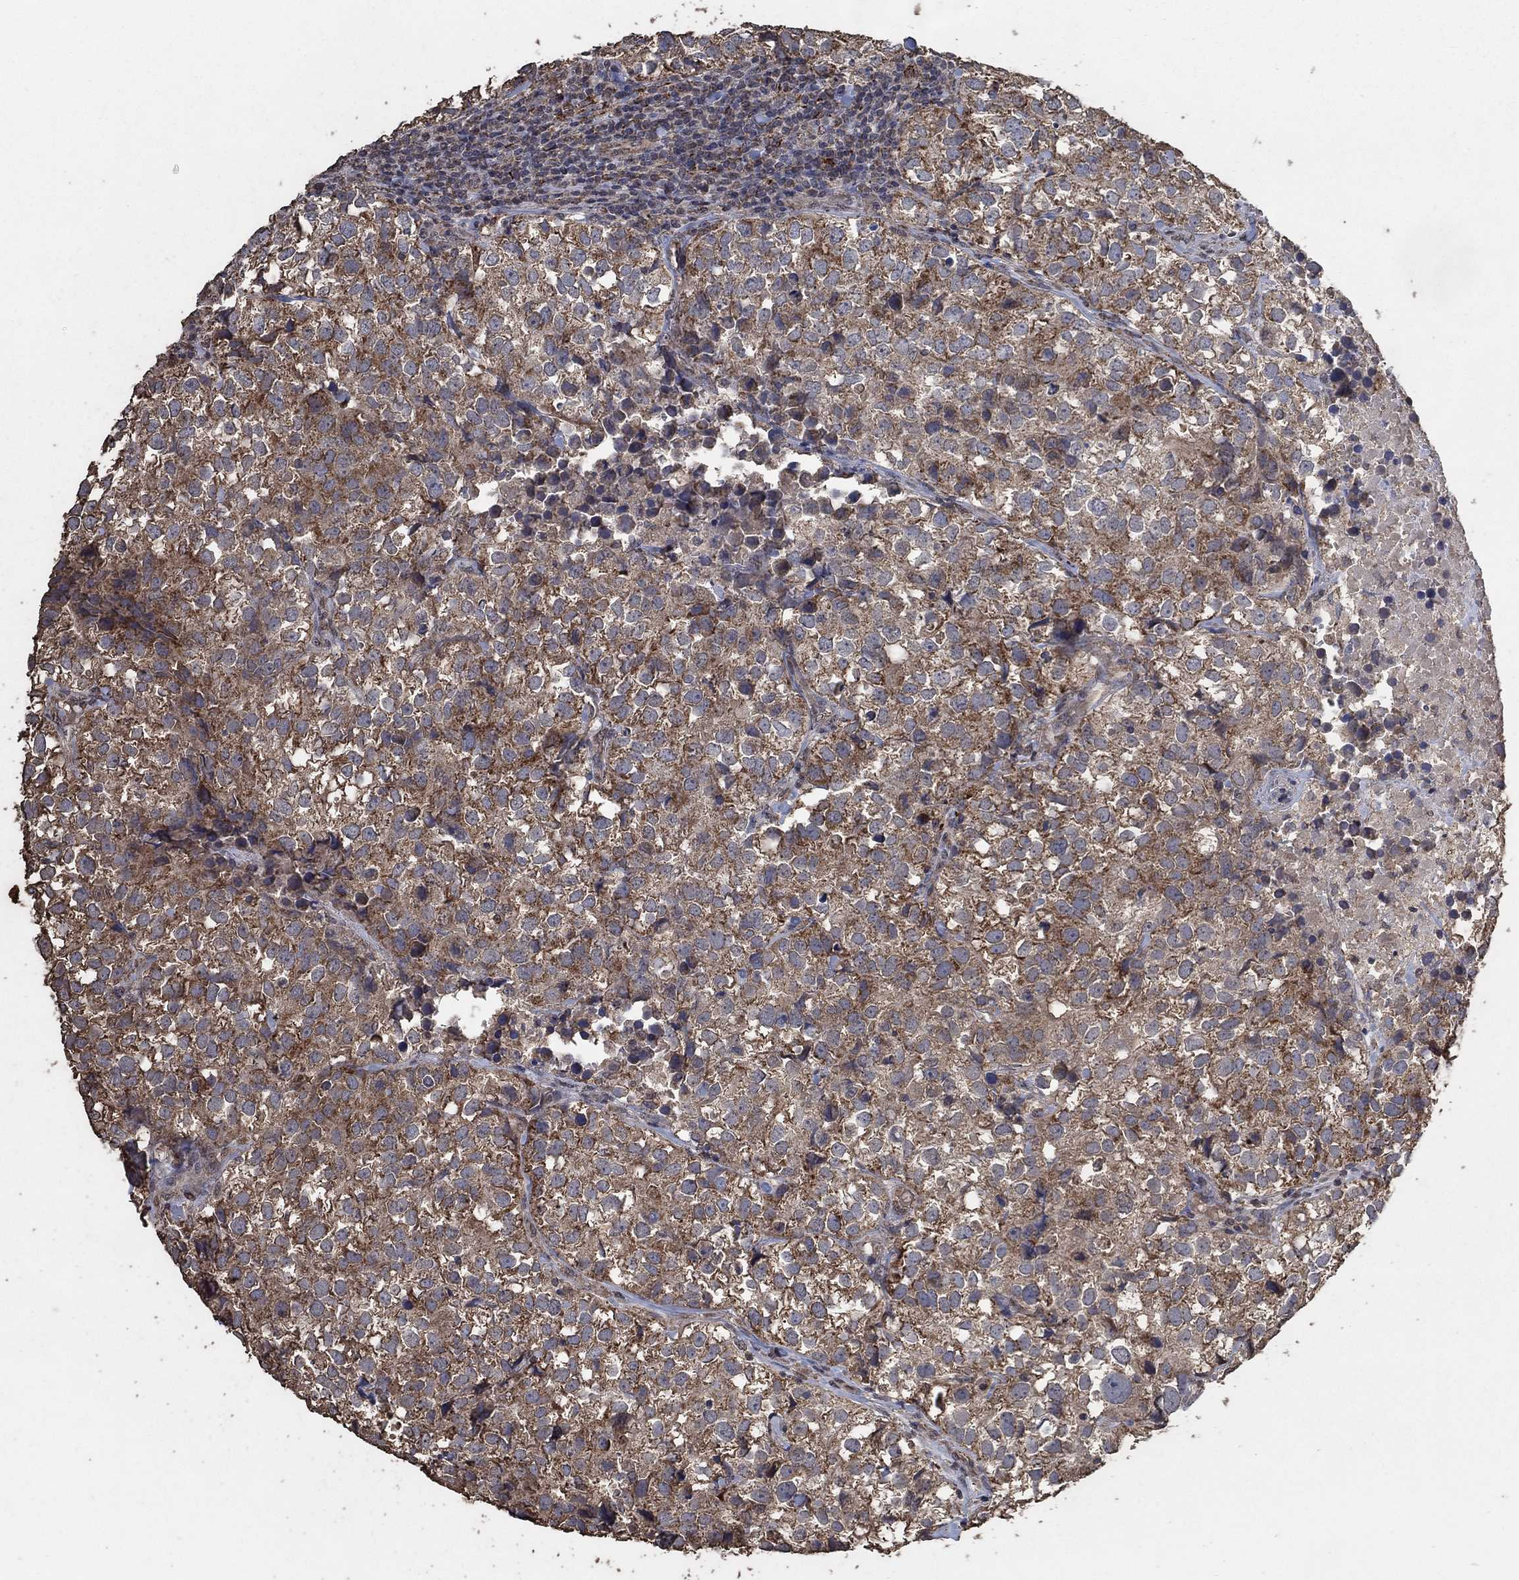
{"staining": {"intensity": "moderate", "quantity": "25%-75%", "location": "cytoplasmic/membranous"}, "tissue": "breast cancer", "cell_type": "Tumor cells", "image_type": "cancer", "snomed": [{"axis": "morphology", "description": "Duct carcinoma"}, {"axis": "topography", "description": "Breast"}], "caption": "Human invasive ductal carcinoma (breast) stained for a protein (brown) displays moderate cytoplasmic/membranous positive expression in approximately 25%-75% of tumor cells.", "gene": "MRPS24", "patient": {"sex": "female", "age": 30}}